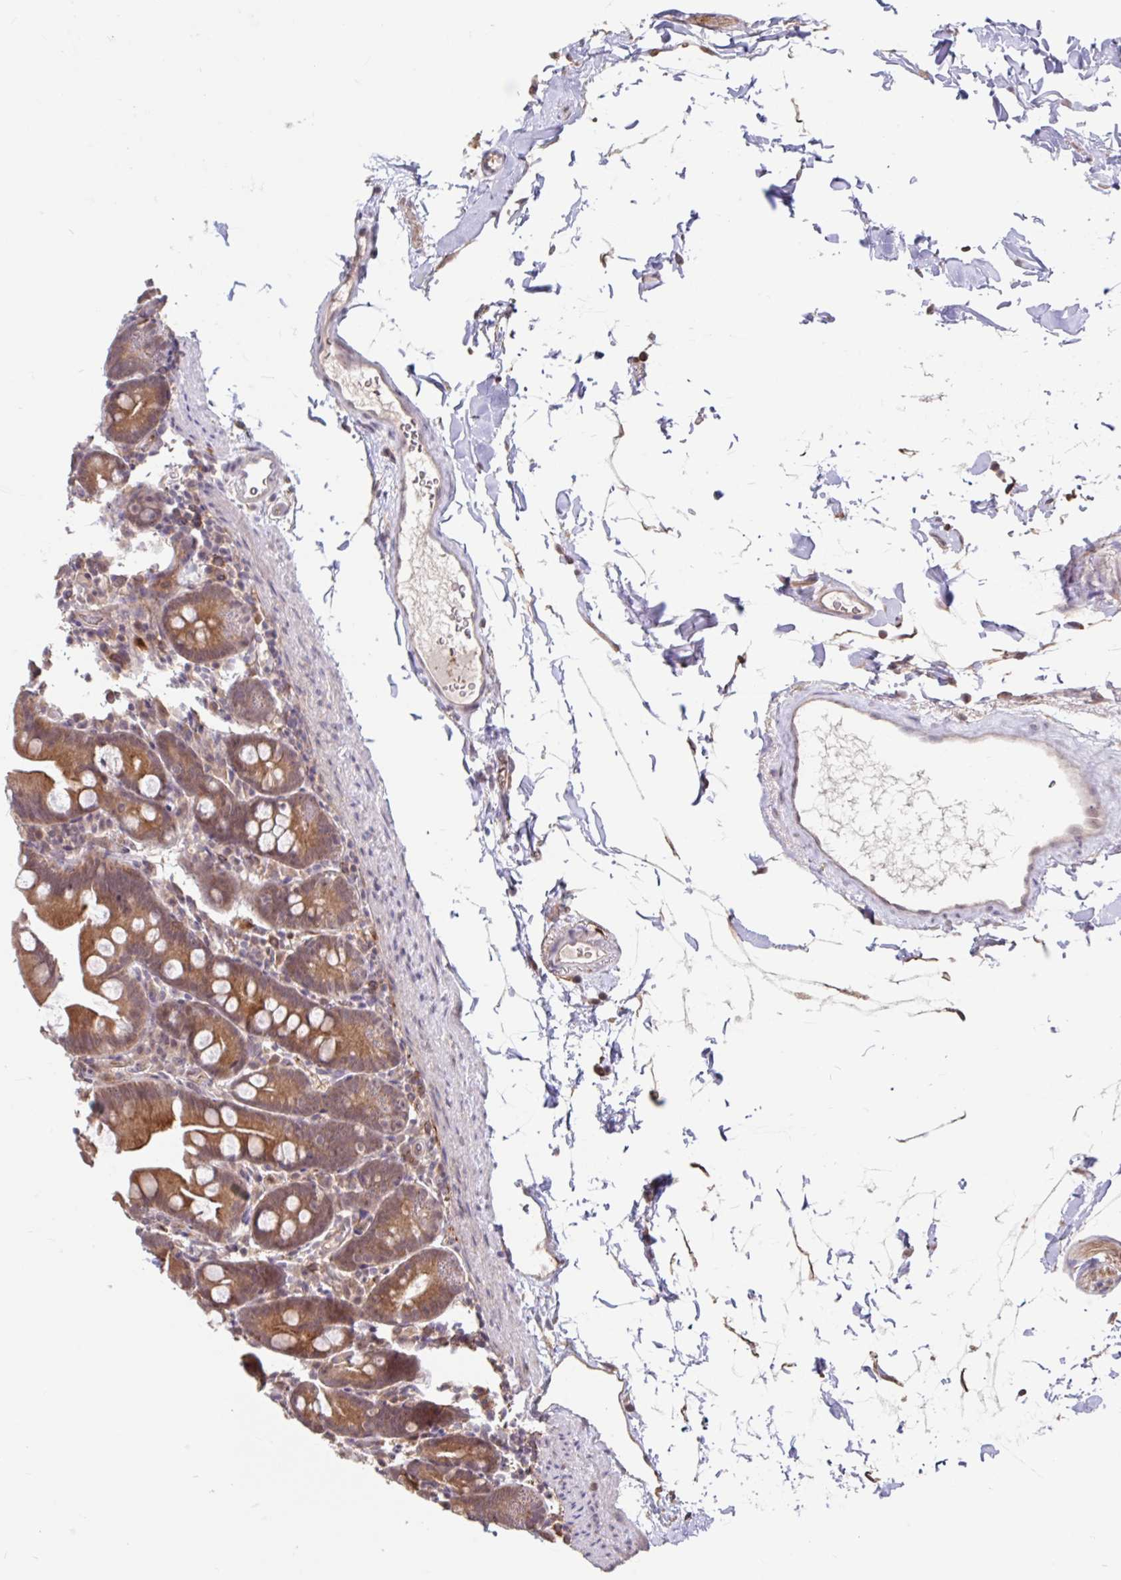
{"staining": {"intensity": "moderate", "quantity": ">75%", "location": "cytoplasmic/membranous"}, "tissue": "small intestine", "cell_type": "Glandular cells", "image_type": "normal", "snomed": [{"axis": "morphology", "description": "Normal tissue, NOS"}, {"axis": "topography", "description": "Small intestine"}], "caption": "An image of human small intestine stained for a protein shows moderate cytoplasmic/membranous brown staining in glandular cells.", "gene": "STYXL1", "patient": {"sex": "female", "age": 68}}